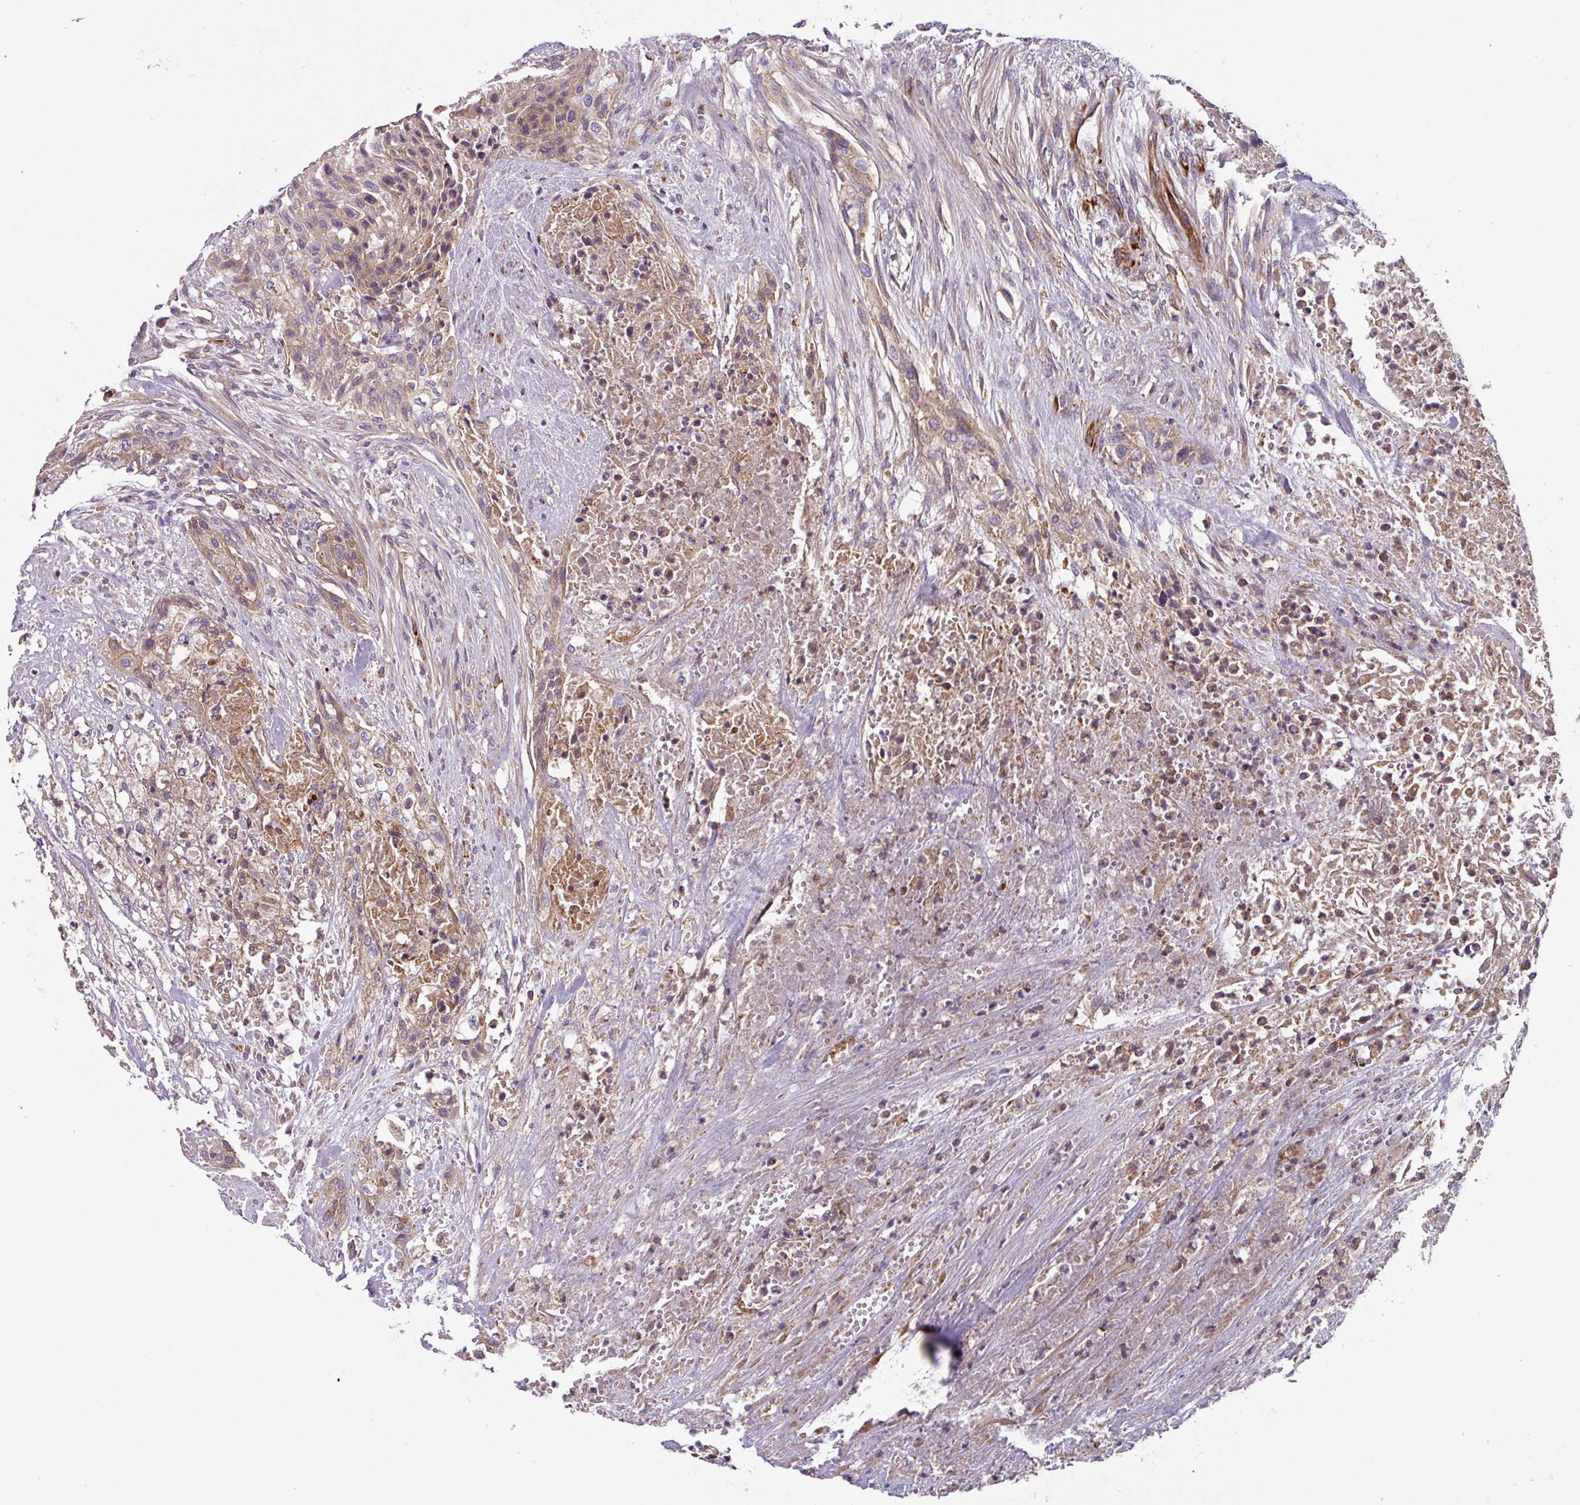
{"staining": {"intensity": "weak", "quantity": ">75%", "location": "cytoplasmic/membranous"}, "tissue": "urothelial cancer", "cell_type": "Tumor cells", "image_type": "cancer", "snomed": [{"axis": "morphology", "description": "Urothelial carcinoma, High grade"}, {"axis": "topography", "description": "Urinary bladder"}], "caption": "Protein staining of urothelial cancer tissue displays weak cytoplasmic/membranous positivity in approximately >75% of tumor cells.", "gene": "PLEKHD1", "patient": {"sex": "male", "age": 35}}